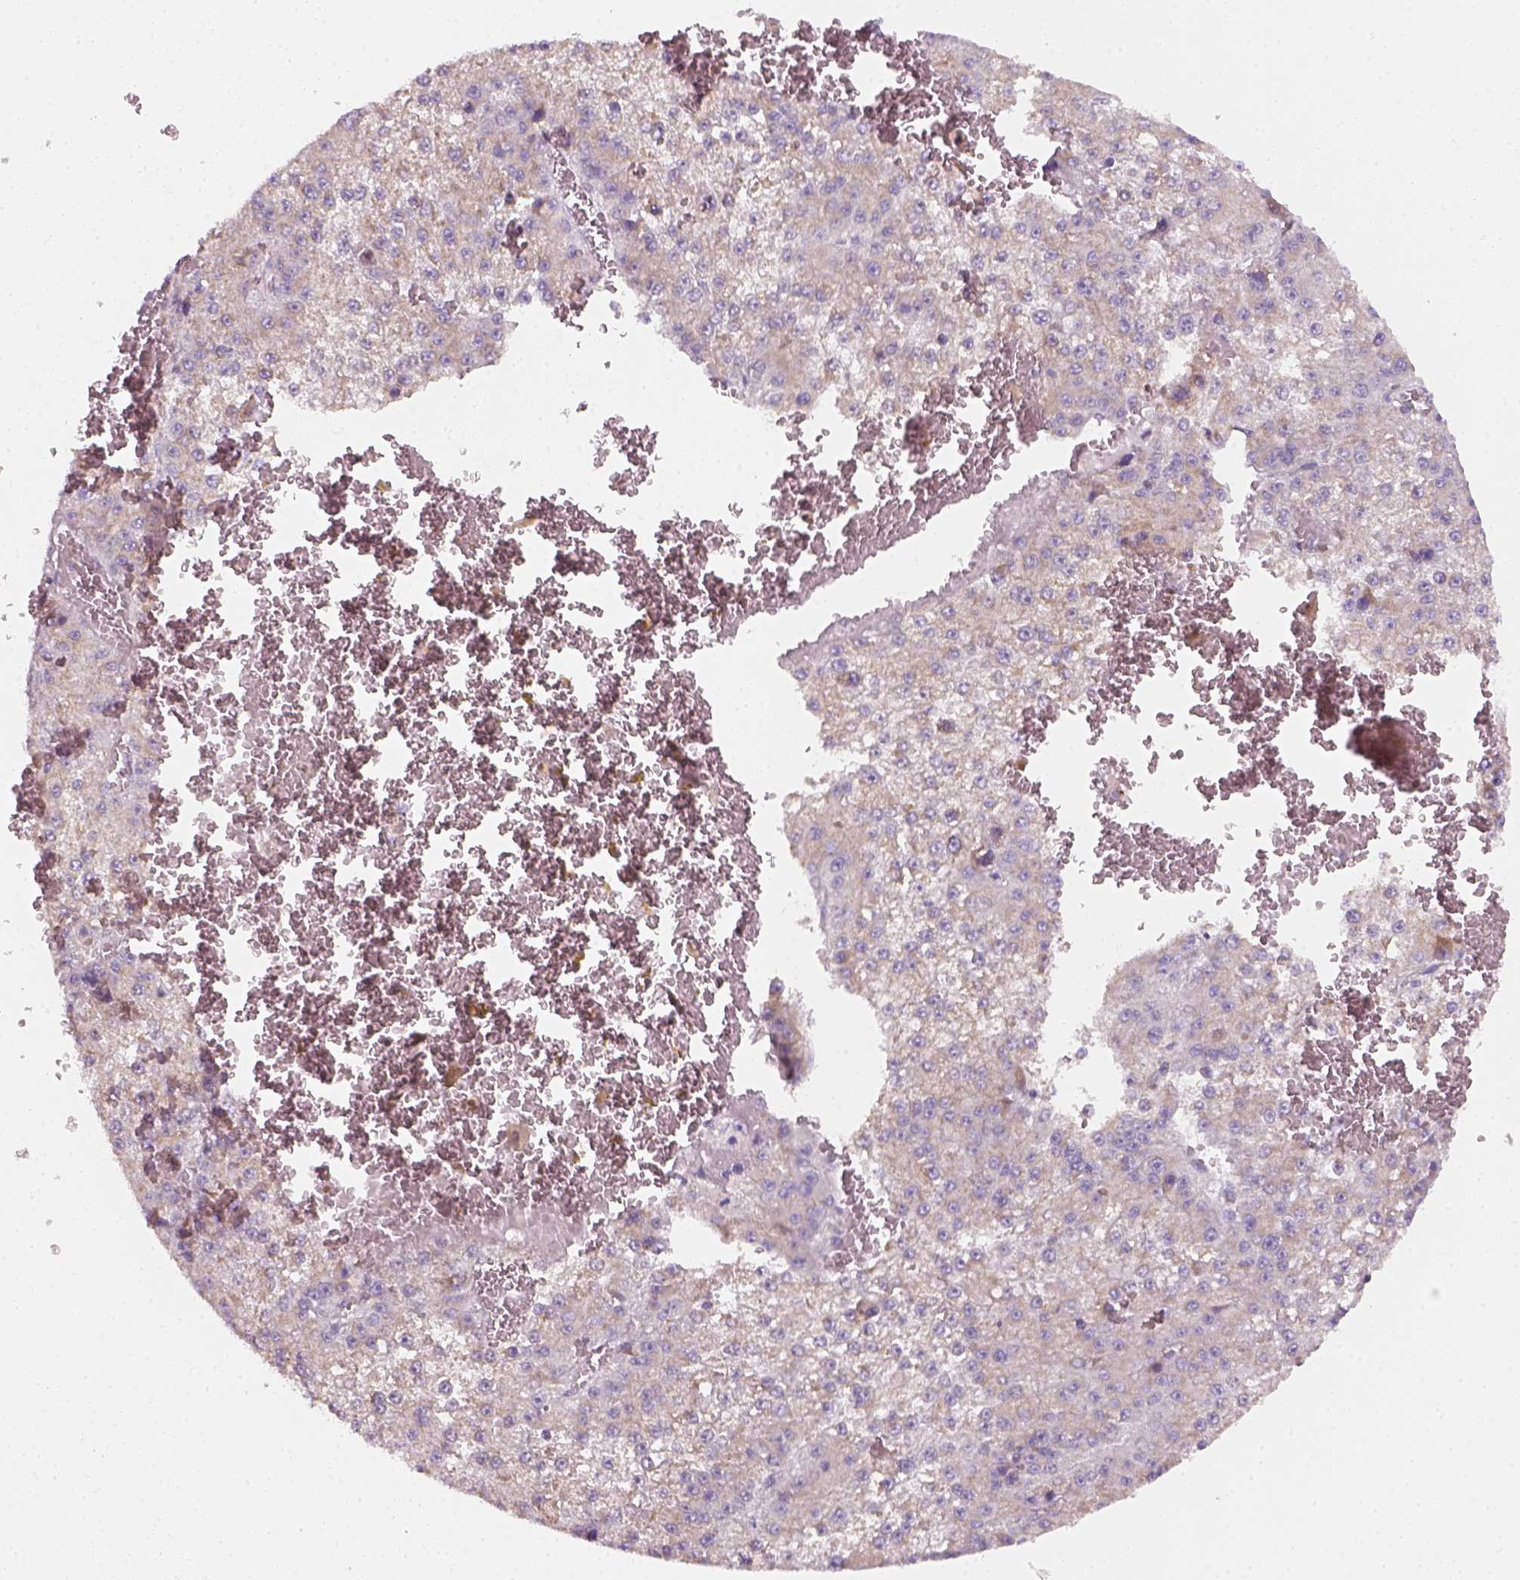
{"staining": {"intensity": "negative", "quantity": "none", "location": "none"}, "tissue": "liver cancer", "cell_type": "Tumor cells", "image_type": "cancer", "snomed": [{"axis": "morphology", "description": "Carcinoma, Hepatocellular, NOS"}, {"axis": "topography", "description": "Liver"}], "caption": "Tumor cells show no significant protein positivity in liver cancer (hepatocellular carcinoma).", "gene": "AWAT2", "patient": {"sex": "female", "age": 73}}